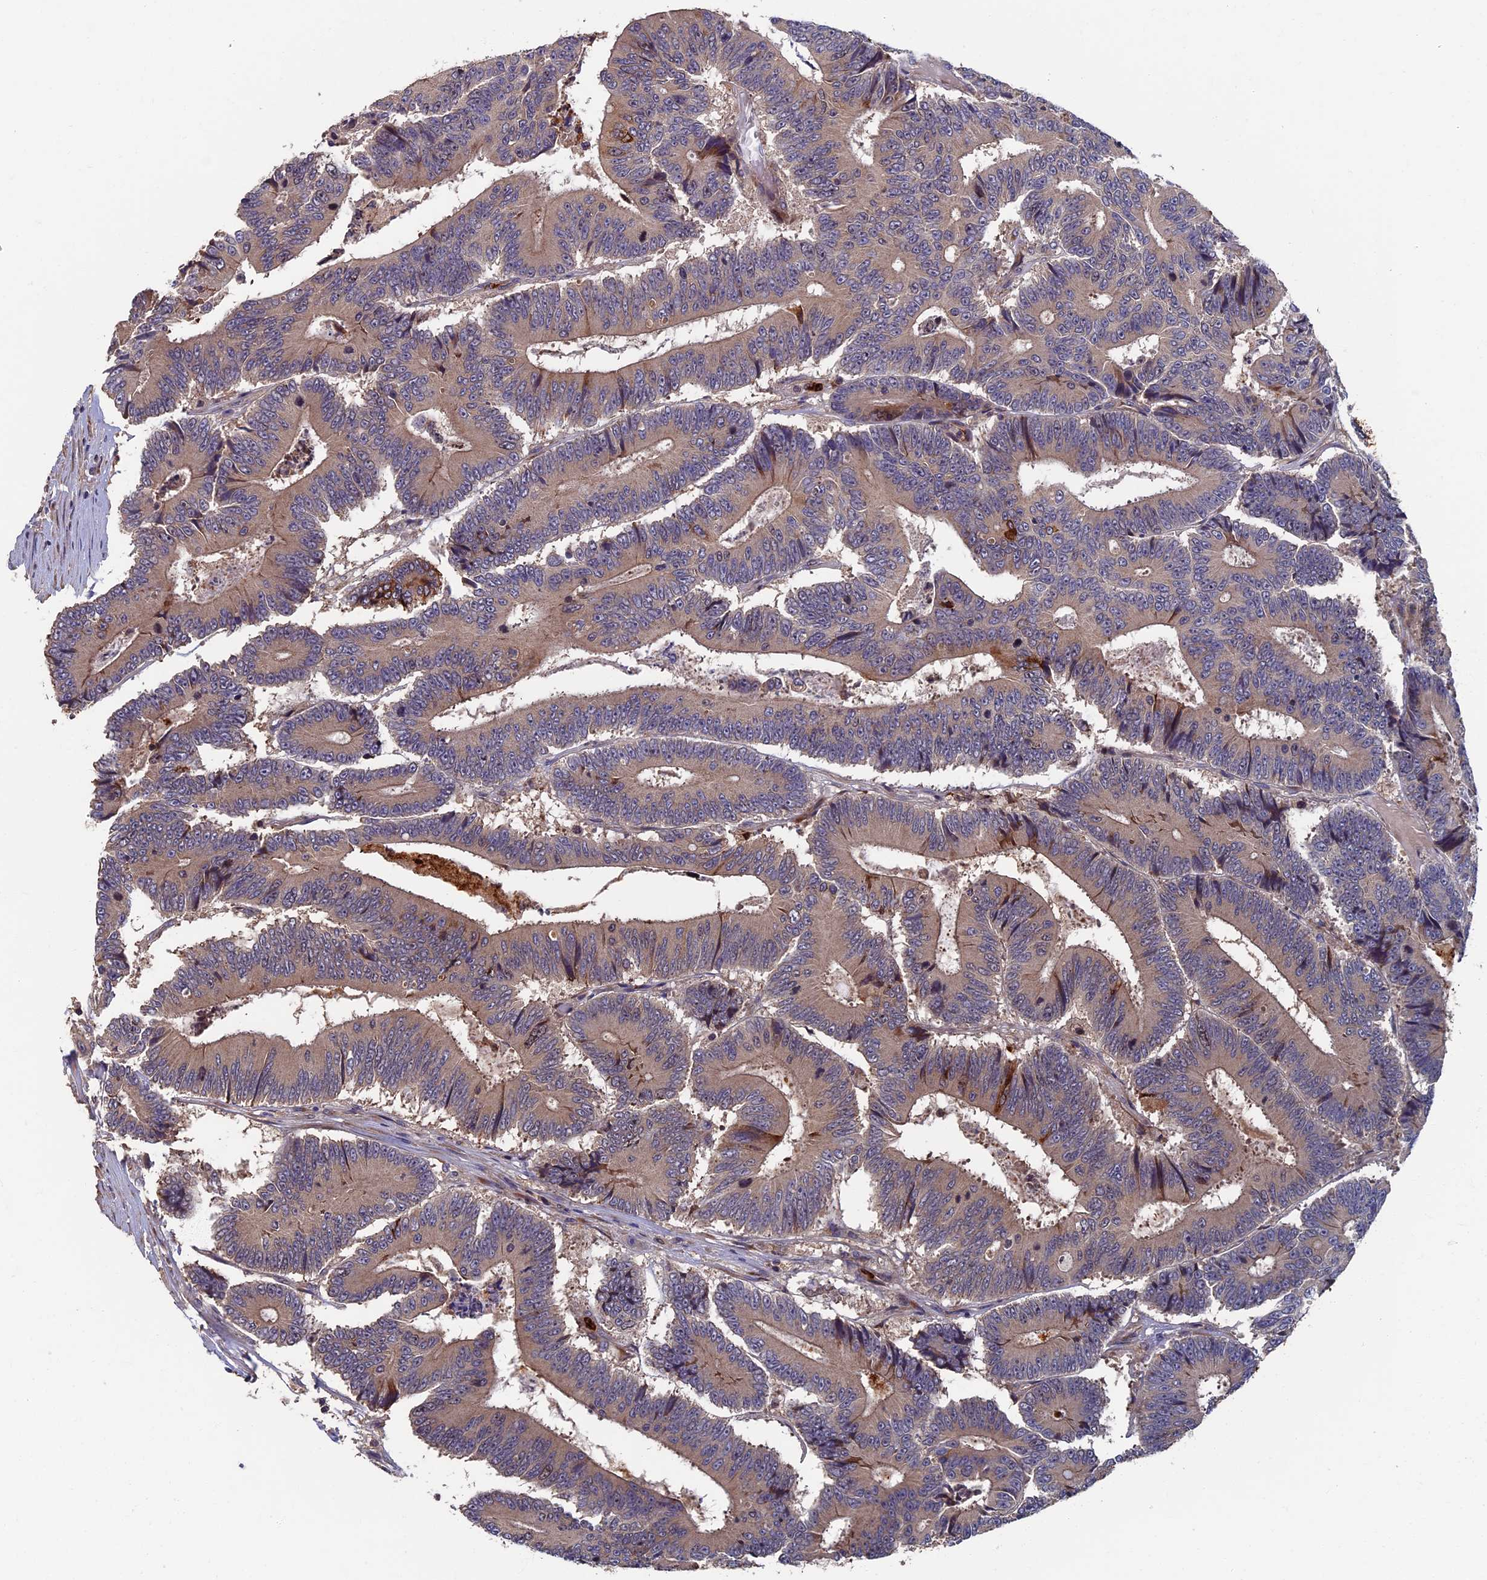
{"staining": {"intensity": "weak", "quantity": ">75%", "location": "cytoplasmic/membranous"}, "tissue": "colorectal cancer", "cell_type": "Tumor cells", "image_type": "cancer", "snomed": [{"axis": "morphology", "description": "Adenocarcinoma, NOS"}, {"axis": "topography", "description": "Colon"}], "caption": "Immunohistochemistry histopathology image of neoplastic tissue: human colorectal cancer (adenocarcinoma) stained using immunohistochemistry exhibits low levels of weak protein expression localized specifically in the cytoplasmic/membranous of tumor cells, appearing as a cytoplasmic/membranous brown color.", "gene": "TNK2", "patient": {"sex": "male", "age": 83}}